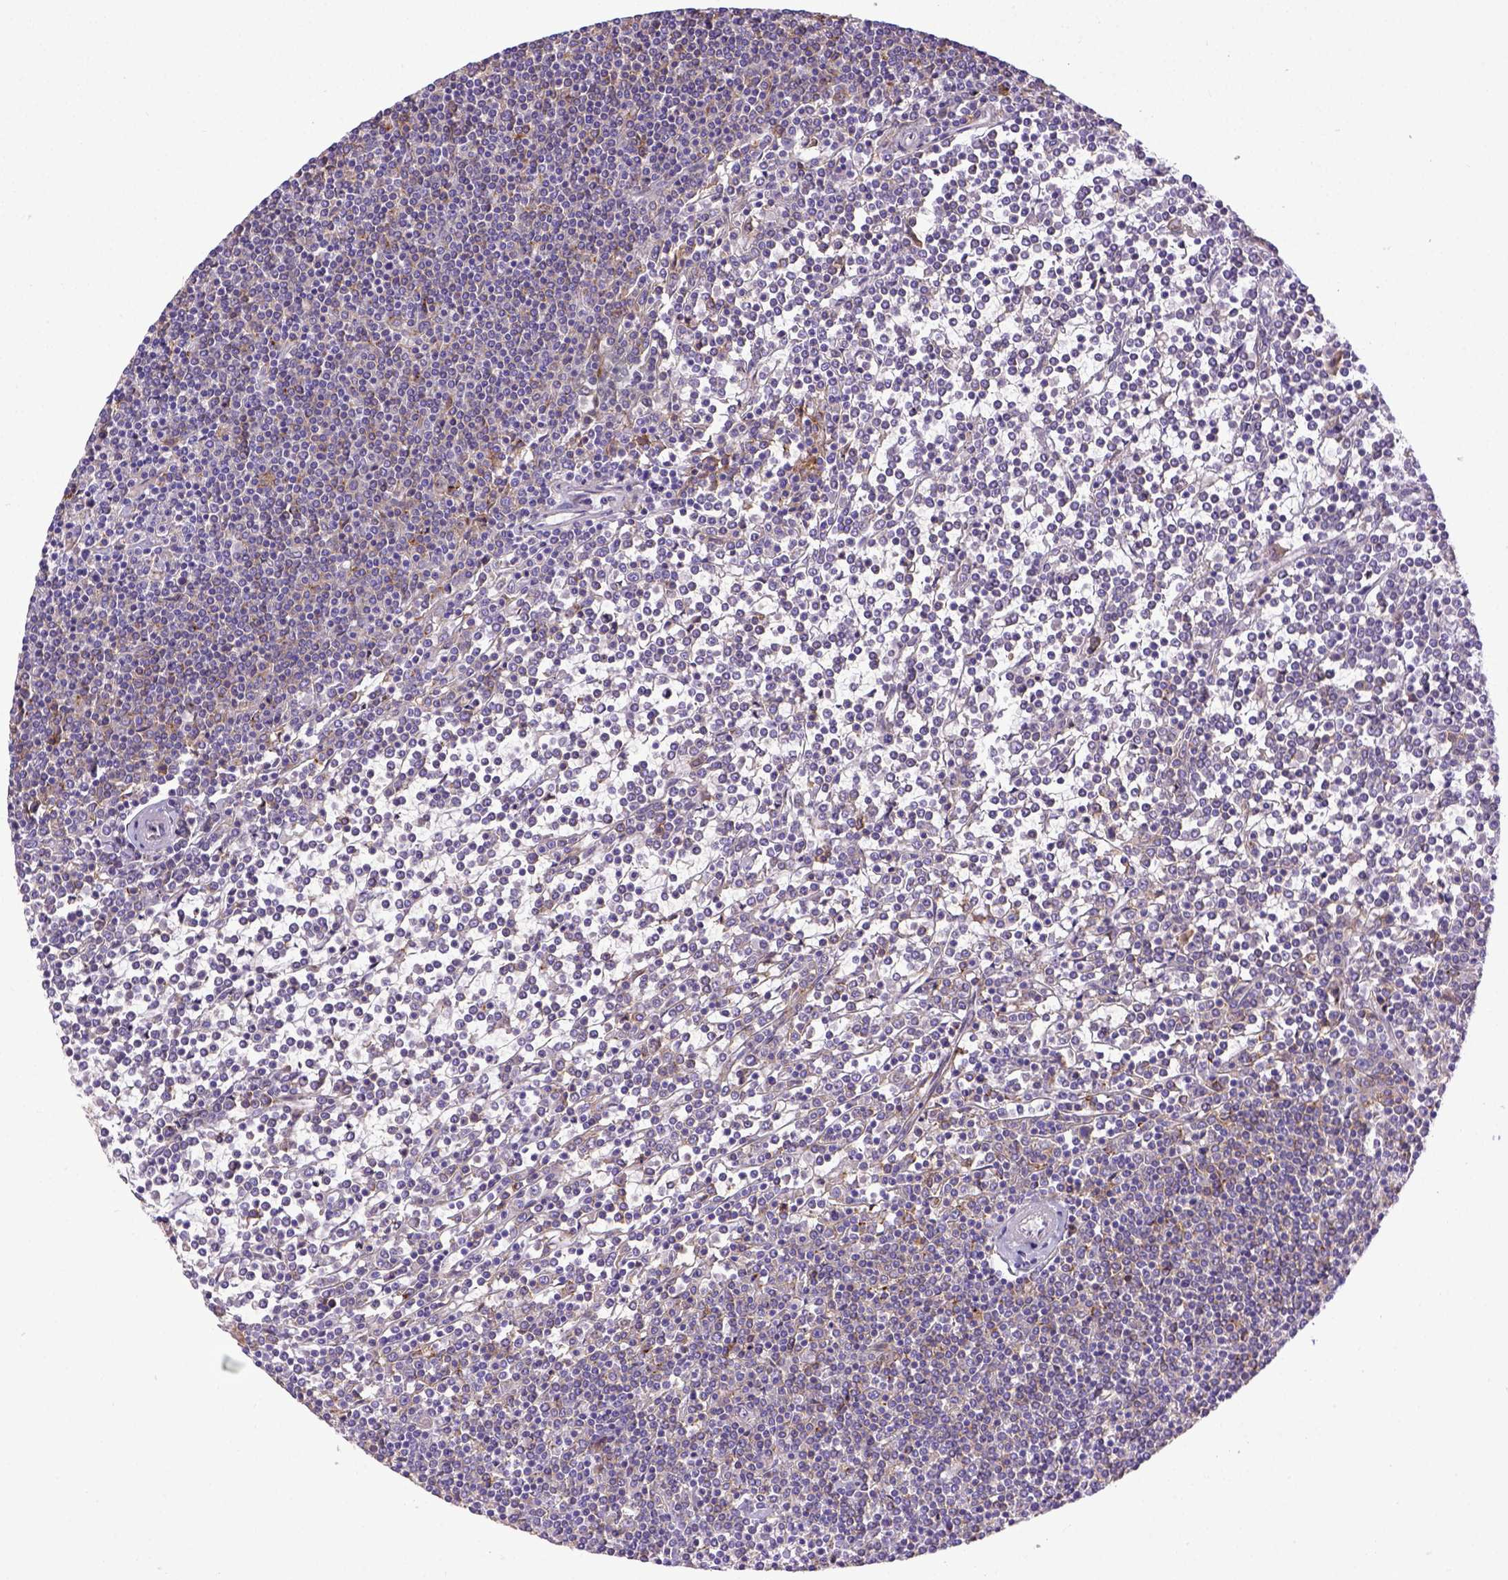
{"staining": {"intensity": "weak", "quantity": "<25%", "location": "cytoplasmic/membranous"}, "tissue": "lymphoma", "cell_type": "Tumor cells", "image_type": "cancer", "snomed": [{"axis": "morphology", "description": "Malignant lymphoma, non-Hodgkin's type, Low grade"}, {"axis": "topography", "description": "Spleen"}], "caption": "This is an IHC histopathology image of low-grade malignant lymphoma, non-Hodgkin's type. There is no staining in tumor cells.", "gene": "CD40", "patient": {"sex": "female", "age": 19}}